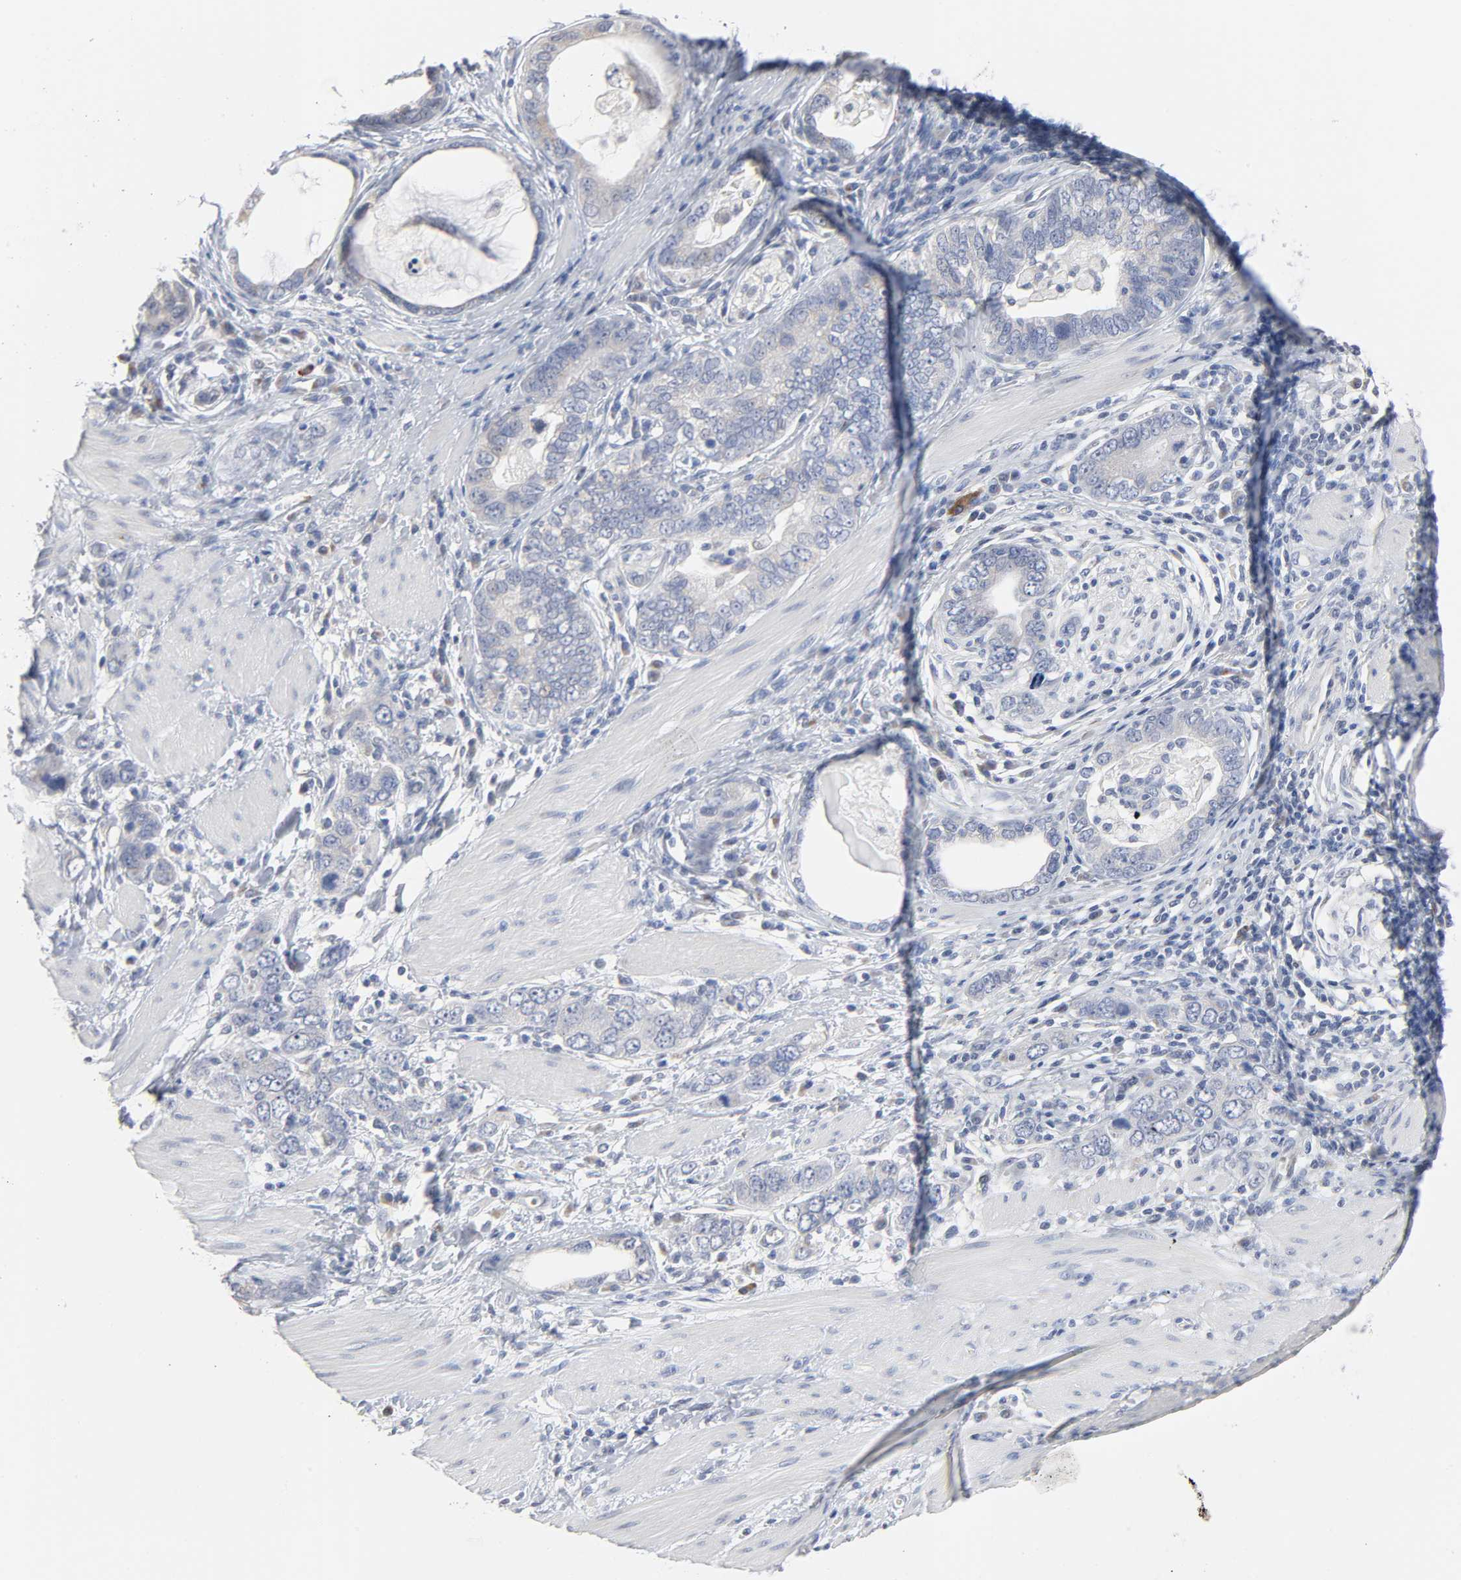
{"staining": {"intensity": "moderate", "quantity": "25%-75%", "location": "cytoplasmic/membranous"}, "tissue": "stomach cancer", "cell_type": "Tumor cells", "image_type": "cancer", "snomed": [{"axis": "morphology", "description": "Adenocarcinoma, NOS"}, {"axis": "topography", "description": "Stomach, lower"}], "caption": "Adenocarcinoma (stomach) was stained to show a protein in brown. There is medium levels of moderate cytoplasmic/membranous positivity in about 25%-75% of tumor cells.", "gene": "AK7", "patient": {"sex": "female", "age": 93}}